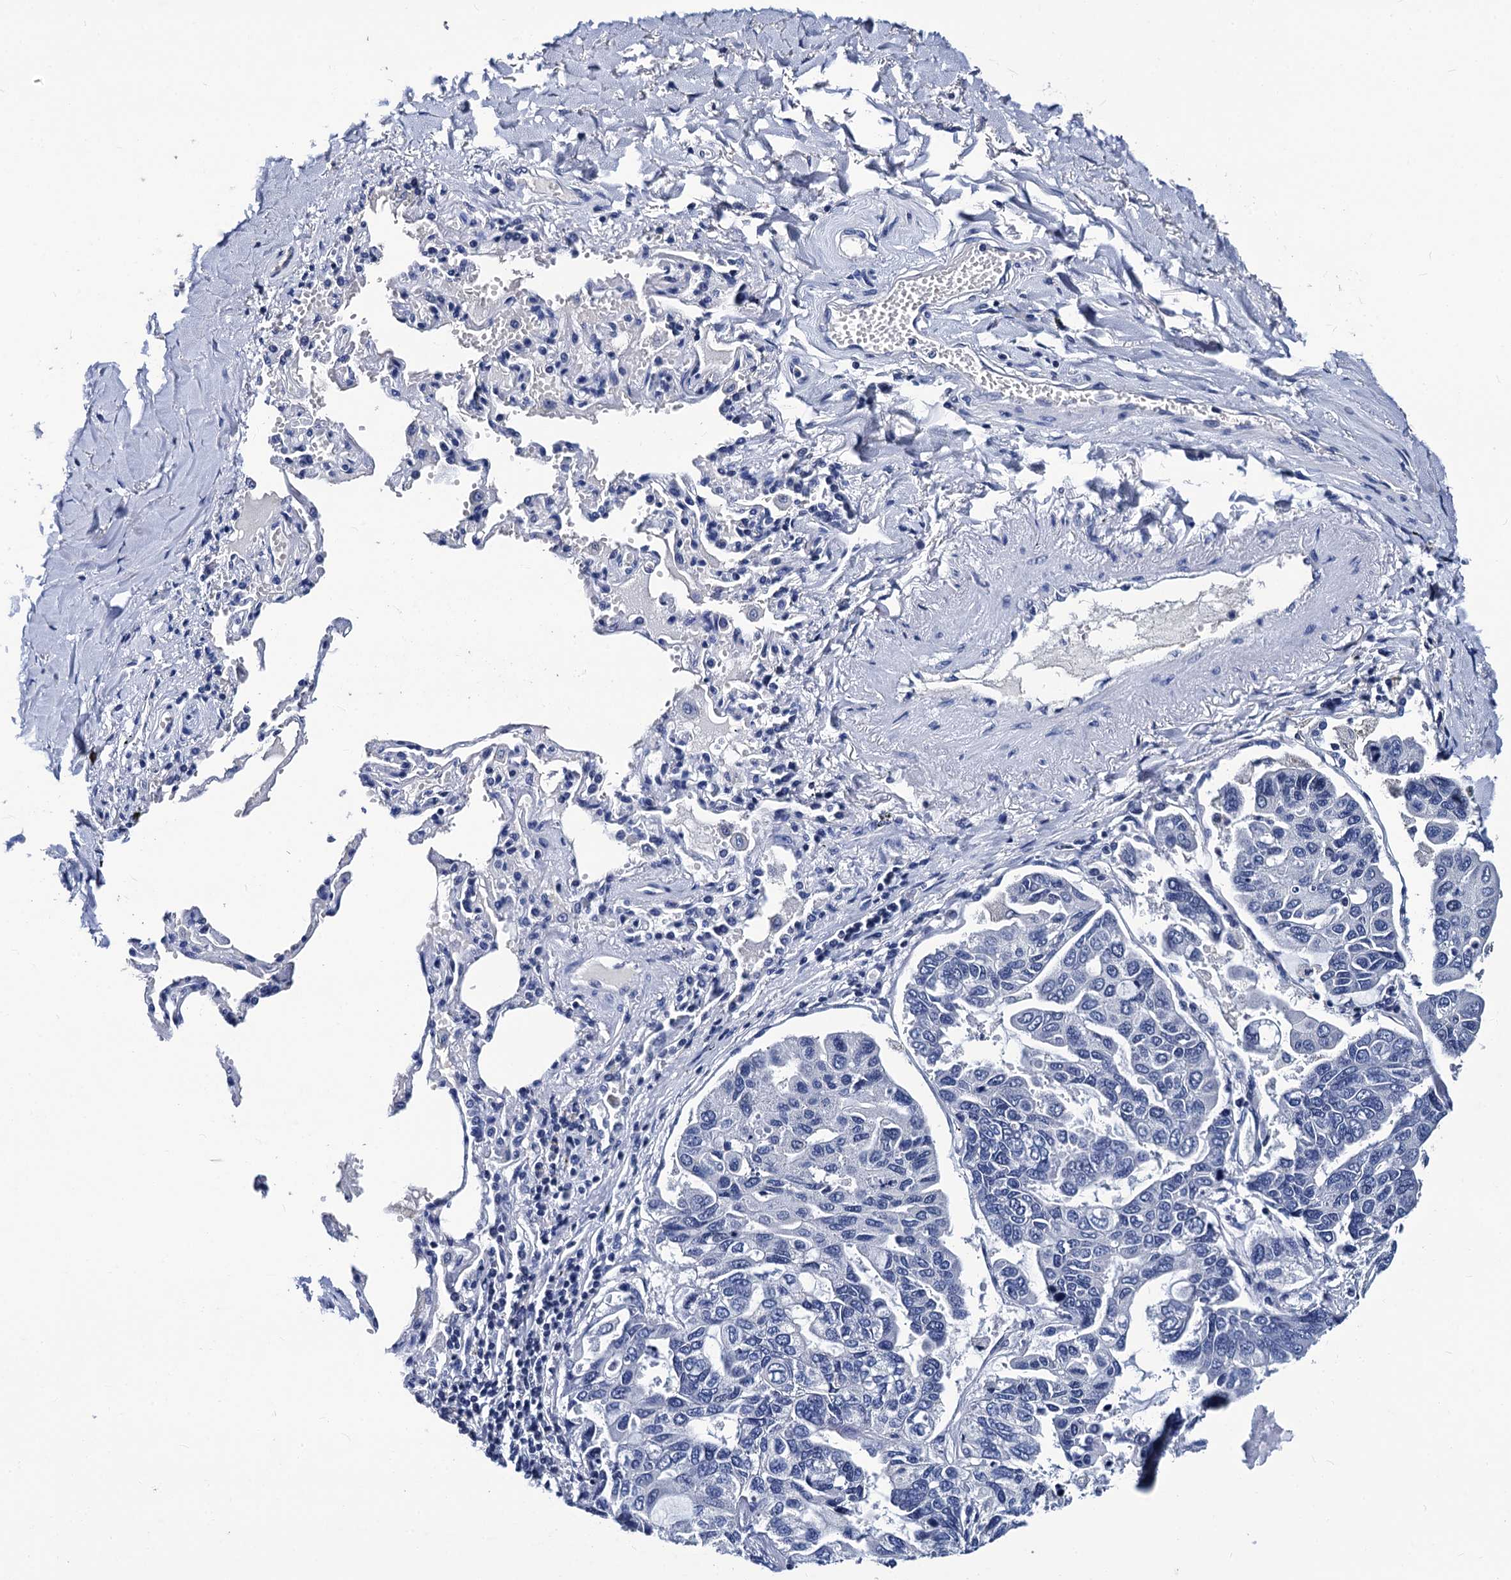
{"staining": {"intensity": "negative", "quantity": "none", "location": "none"}, "tissue": "lung cancer", "cell_type": "Tumor cells", "image_type": "cancer", "snomed": [{"axis": "morphology", "description": "Adenocarcinoma, NOS"}, {"axis": "topography", "description": "Lung"}], "caption": "Histopathology image shows no protein expression in tumor cells of lung cancer tissue.", "gene": "LRRC30", "patient": {"sex": "male", "age": 64}}